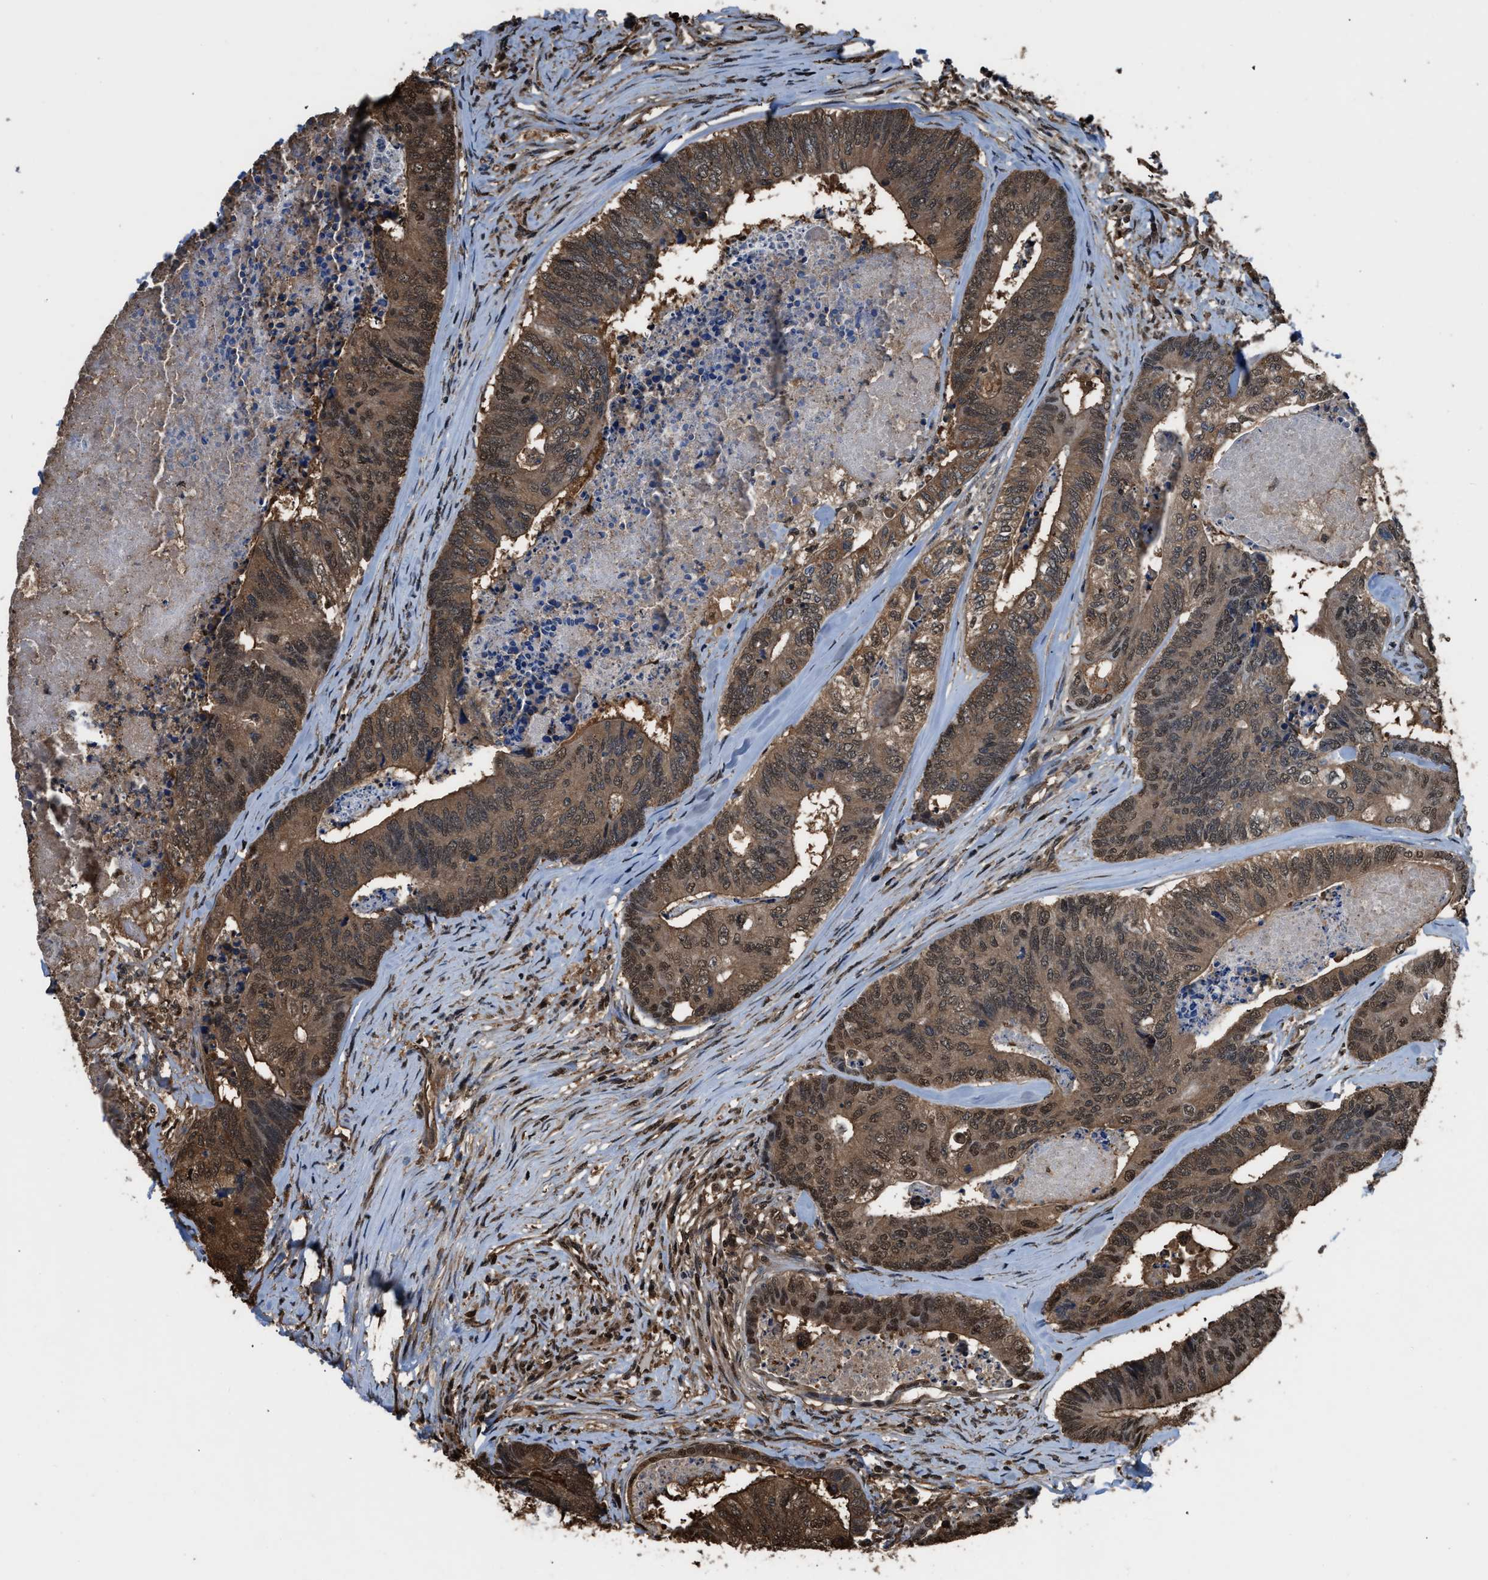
{"staining": {"intensity": "moderate", "quantity": ">75%", "location": "cytoplasmic/membranous,nuclear"}, "tissue": "colorectal cancer", "cell_type": "Tumor cells", "image_type": "cancer", "snomed": [{"axis": "morphology", "description": "Adenocarcinoma, NOS"}, {"axis": "topography", "description": "Colon"}], "caption": "Immunohistochemistry (IHC) micrograph of colorectal cancer (adenocarcinoma) stained for a protein (brown), which shows medium levels of moderate cytoplasmic/membranous and nuclear expression in approximately >75% of tumor cells.", "gene": "FNTA", "patient": {"sex": "female", "age": 67}}